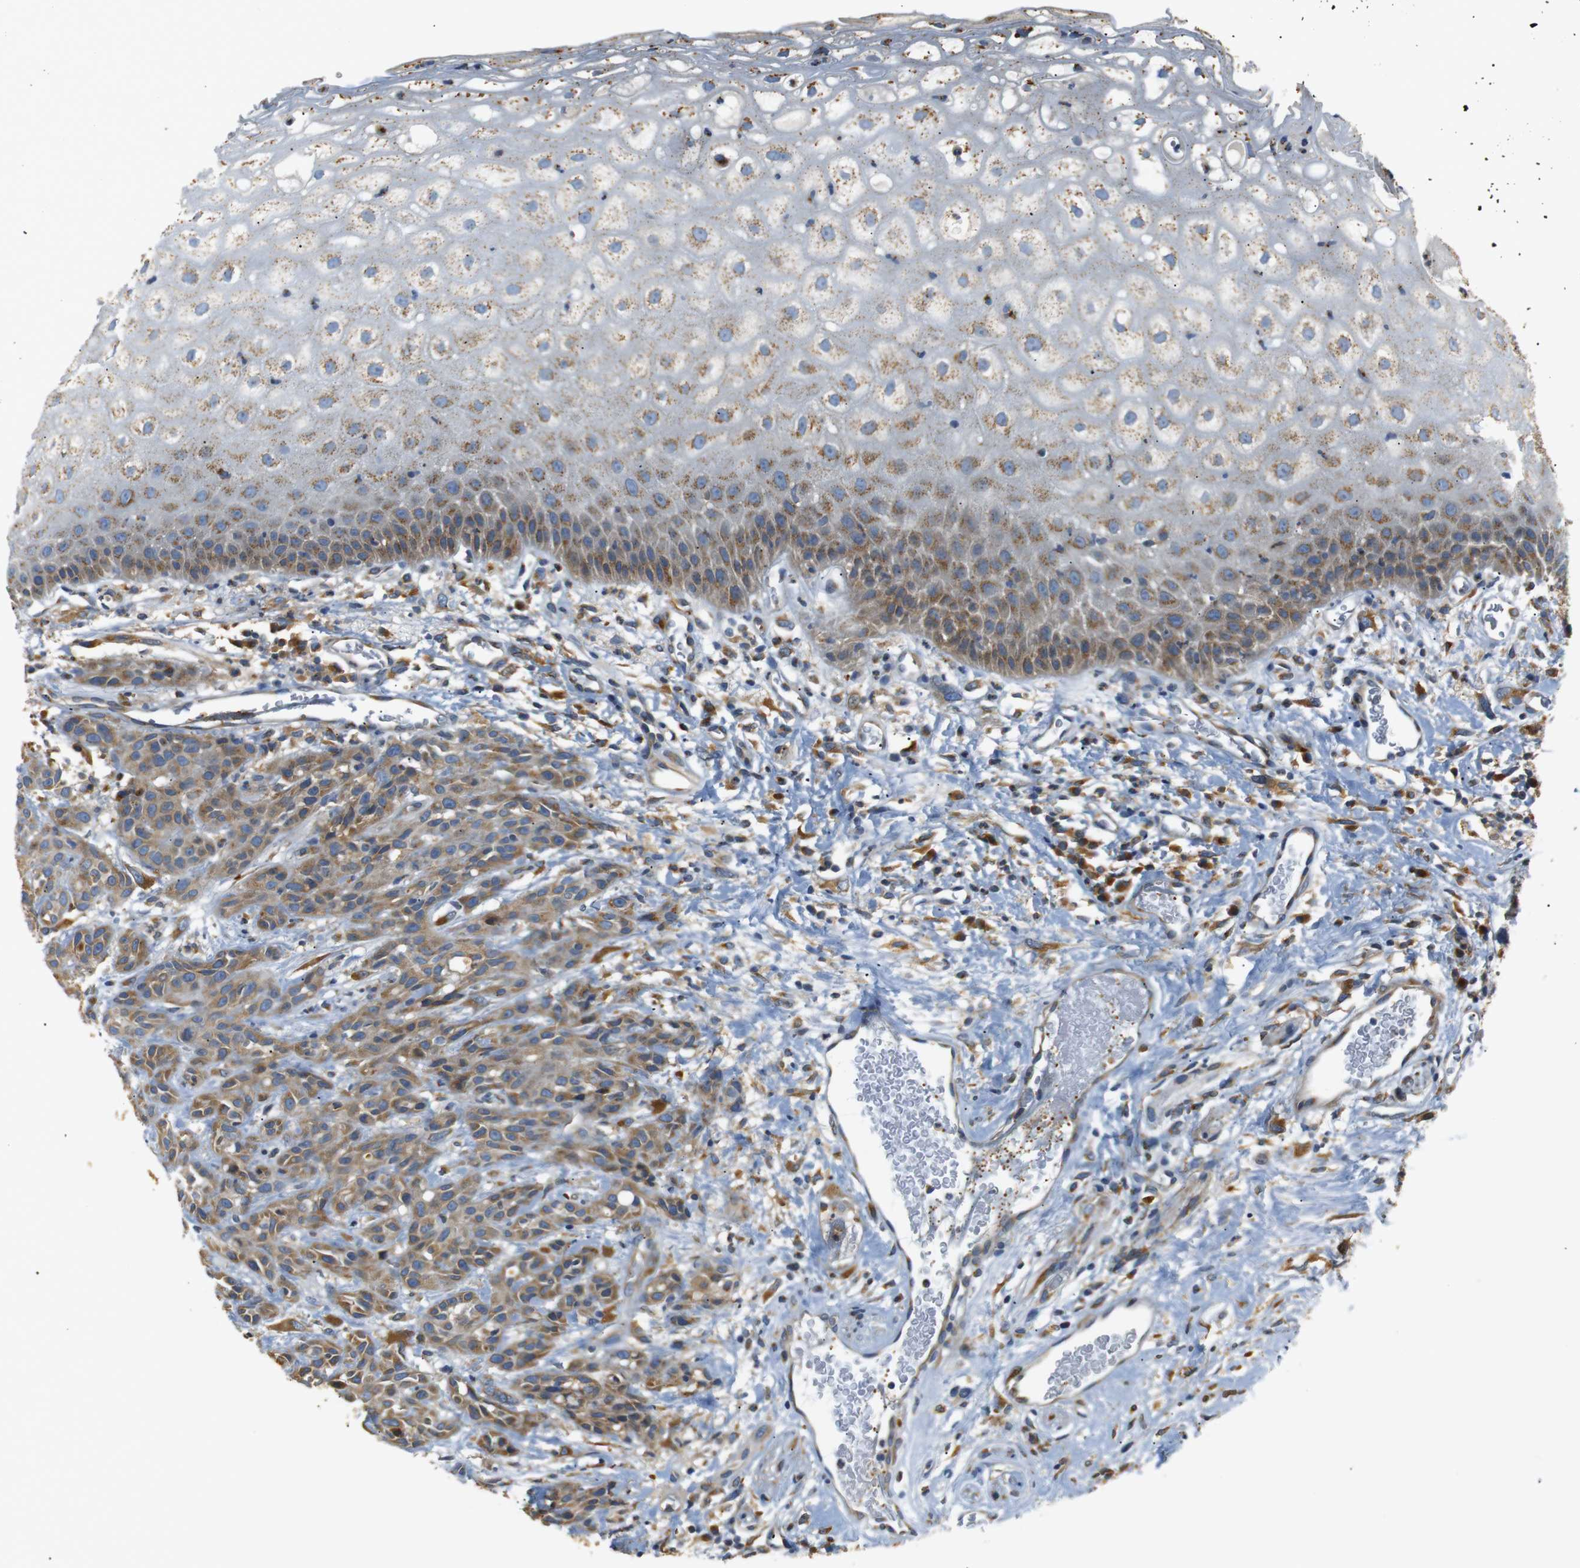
{"staining": {"intensity": "moderate", "quantity": ">75%", "location": "cytoplasmic/membranous"}, "tissue": "head and neck cancer", "cell_type": "Tumor cells", "image_type": "cancer", "snomed": [{"axis": "morphology", "description": "Normal tissue, NOS"}, {"axis": "morphology", "description": "Squamous cell carcinoma, NOS"}, {"axis": "topography", "description": "Cartilage tissue"}, {"axis": "topography", "description": "Head-Neck"}], "caption": "Human squamous cell carcinoma (head and neck) stained for a protein (brown) exhibits moderate cytoplasmic/membranous positive expression in about >75% of tumor cells.", "gene": "TMED2", "patient": {"sex": "male", "age": 62}}